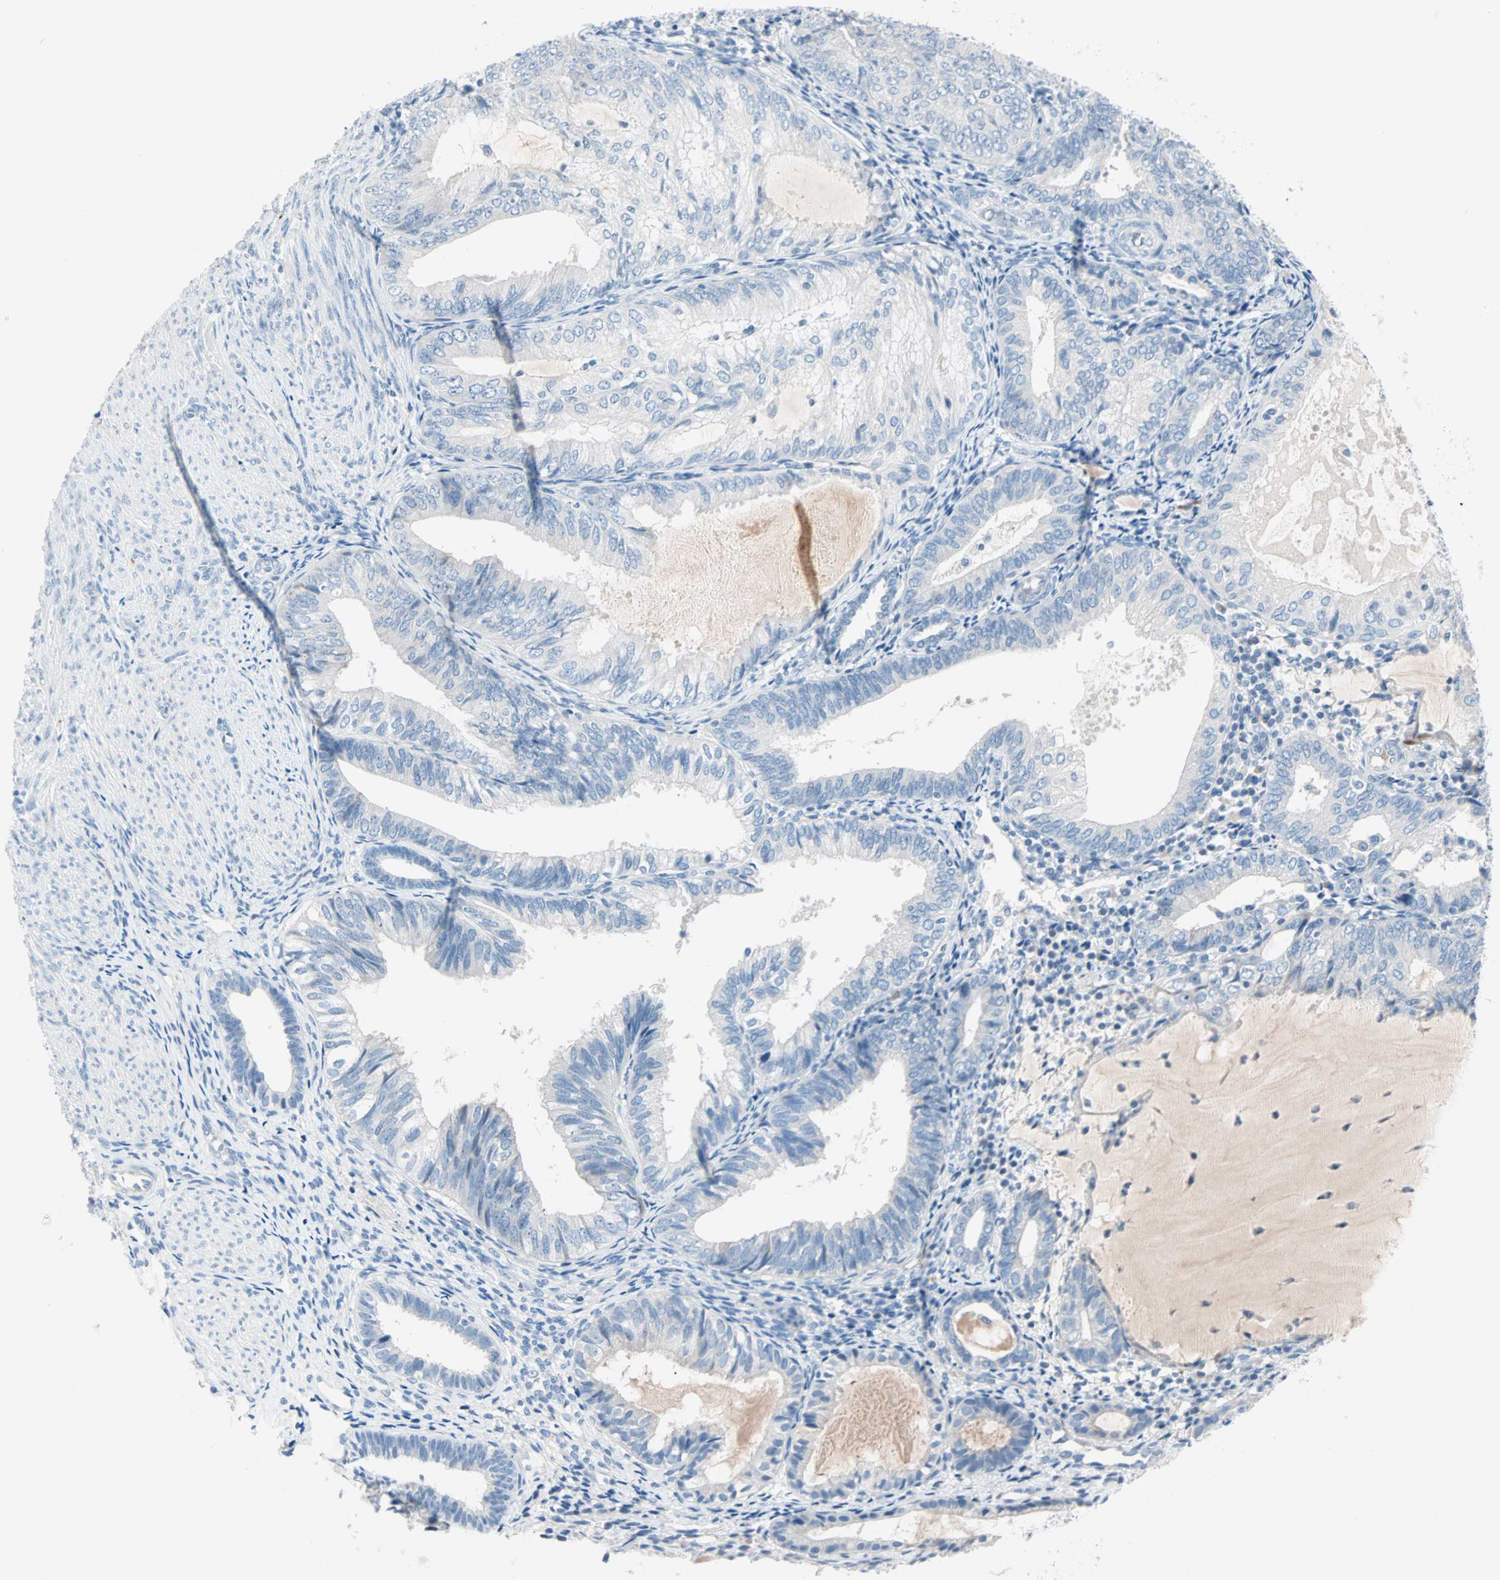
{"staining": {"intensity": "negative", "quantity": "none", "location": "none"}, "tissue": "endometrial cancer", "cell_type": "Tumor cells", "image_type": "cancer", "snomed": [{"axis": "morphology", "description": "Adenocarcinoma, NOS"}, {"axis": "topography", "description": "Endometrium"}], "caption": "Tumor cells show no significant protein staining in endometrial adenocarcinoma.", "gene": "NEFH", "patient": {"sex": "female", "age": 81}}